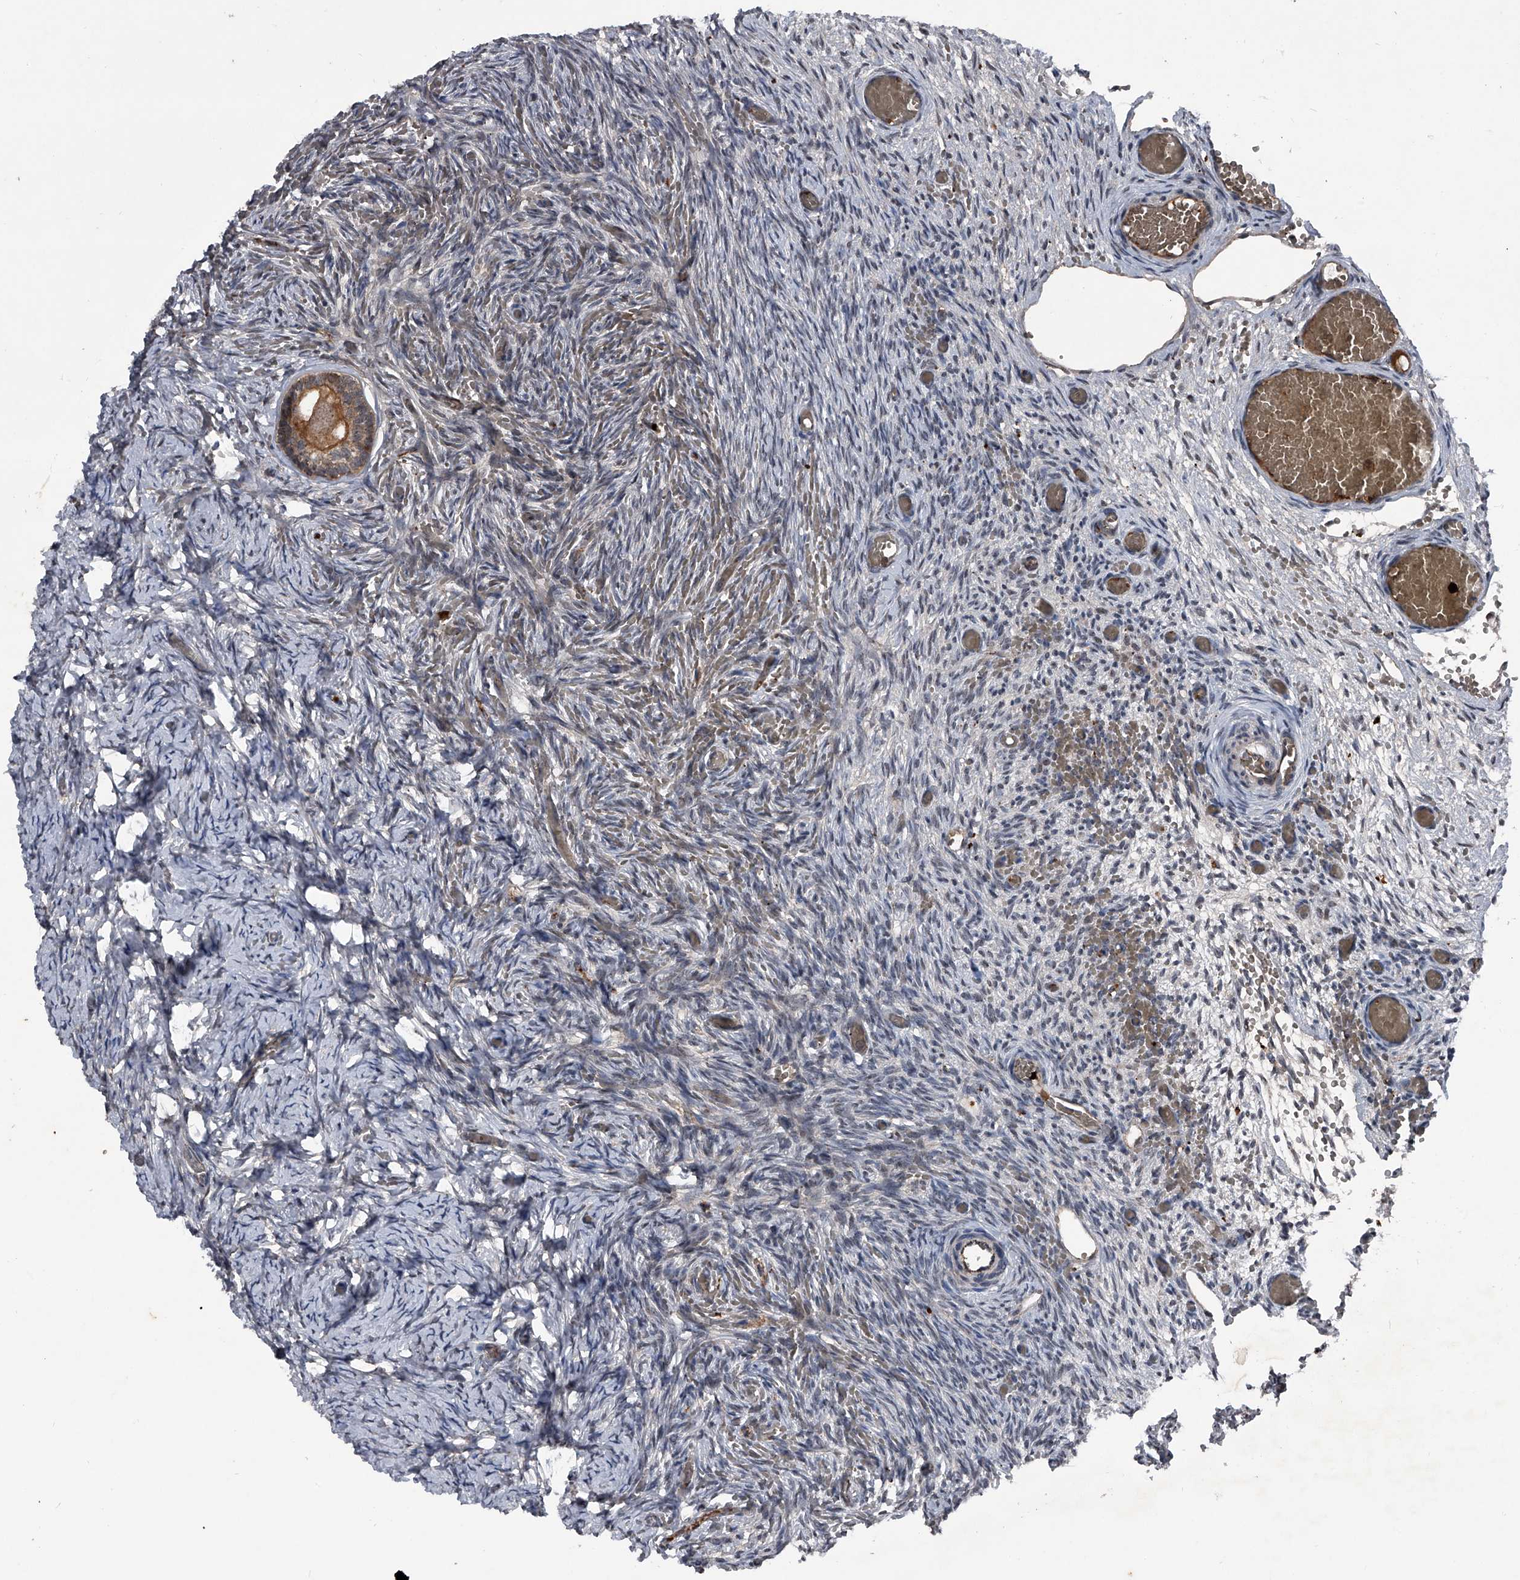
{"staining": {"intensity": "moderate", "quantity": ">75%", "location": "cytoplasmic/membranous"}, "tissue": "ovary", "cell_type": "Follicle cells", "image_type": "normal", "snomed": [{"axis": "morphology", "description": "Adenocarcinoma, NOS"}, {"axis": "topography", "description": "Endometrium"}], "caption": "A brown stain labels moderate cytoplasmic/membranous staining of a protein in follicle cells of unremarkable ovary. (DAB = brown stain, brightfield microscopy at high magnification).", "gene": "MAPKAP1", "patient": {"sex": "female", "age": 32}}